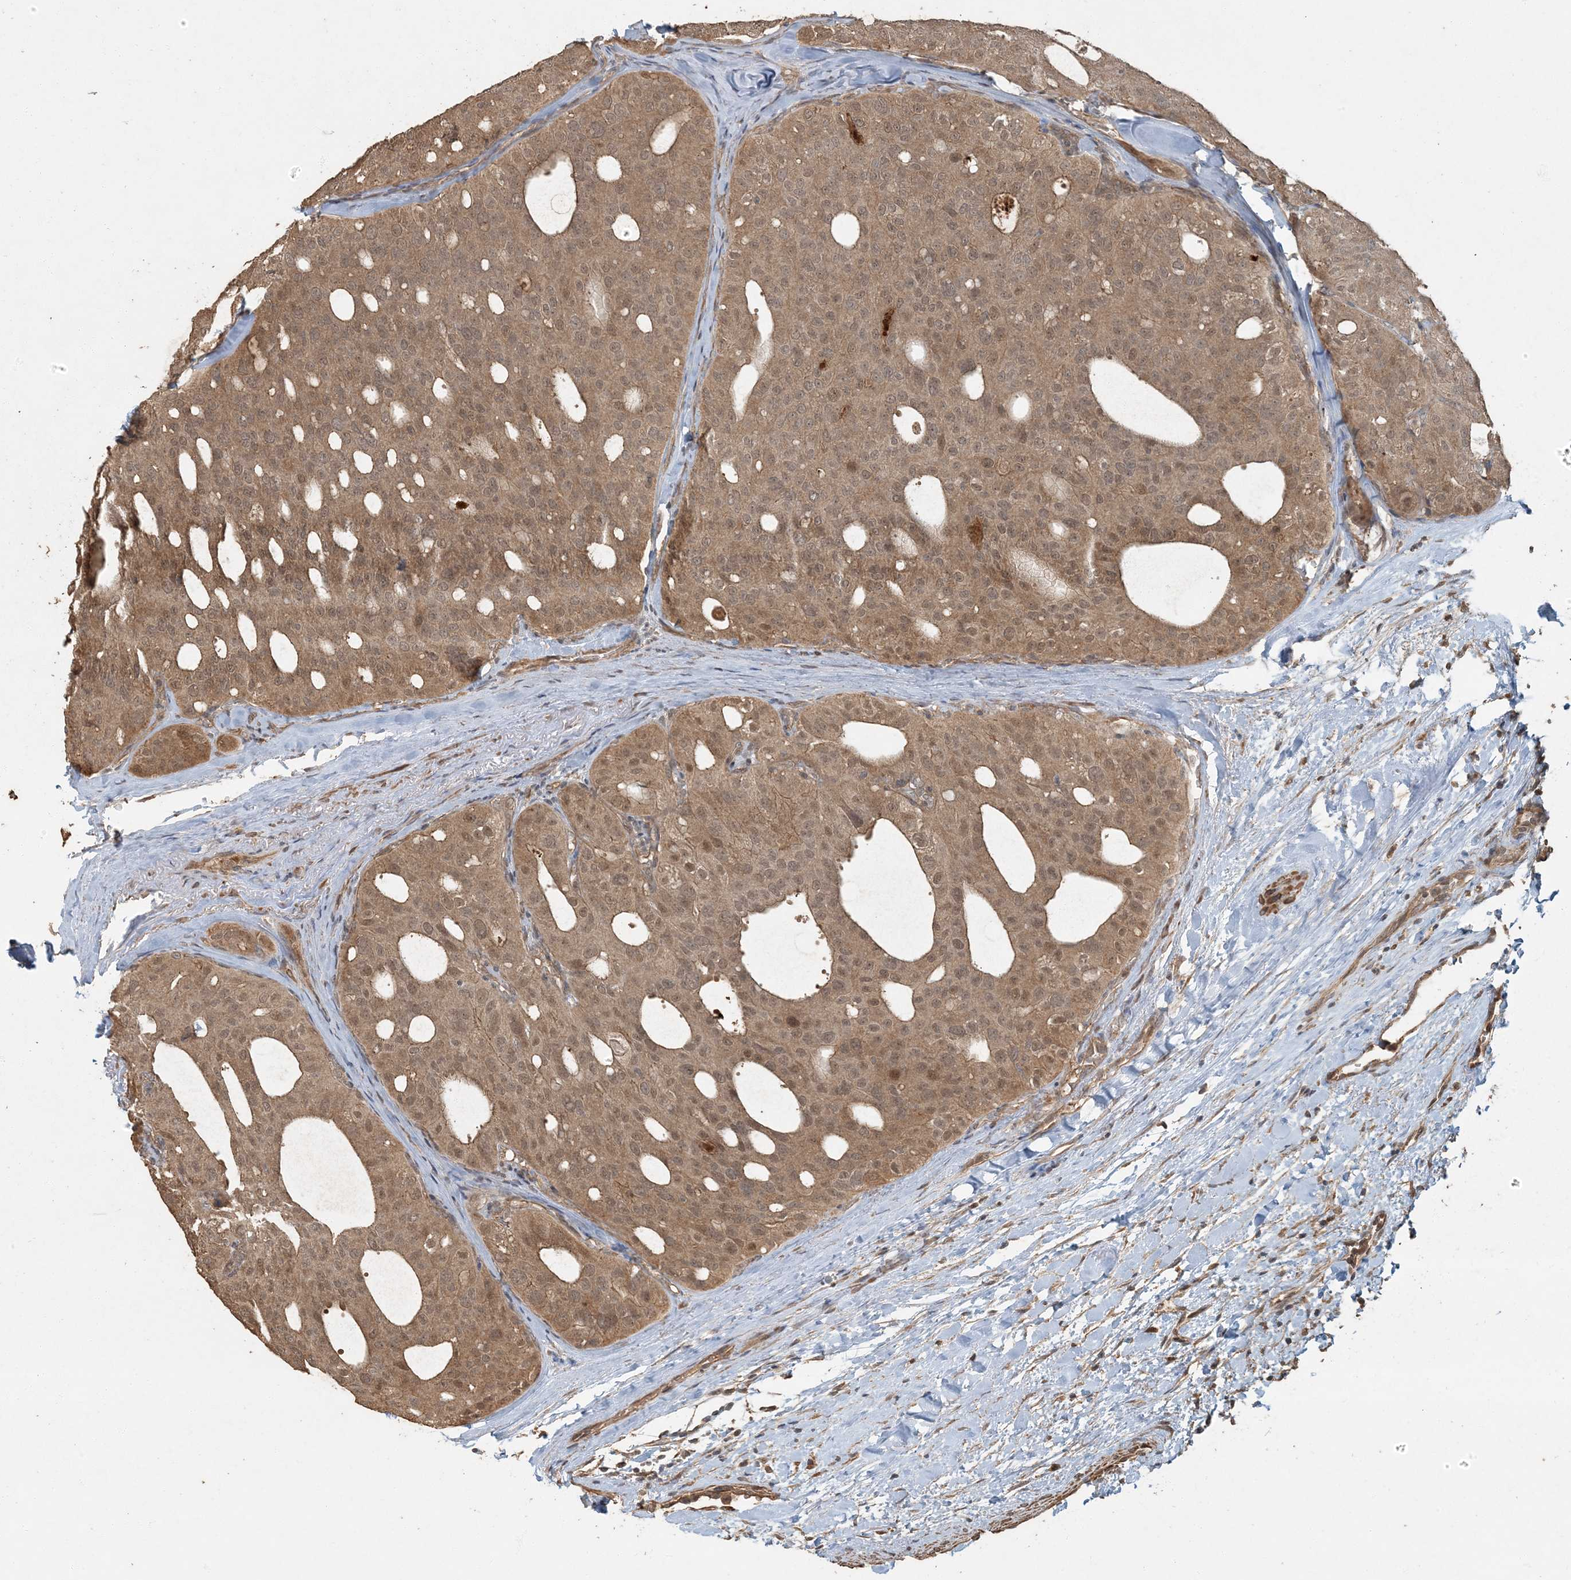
{"staining": {"intensity": "moderate", "quantity": ">75%", "location": "cytoplasmic/membranous"}, "tissue": "thyroid cancer", "cell_type": "Tumor cells", "image_type": "cancer", "snomed": [{"axis": "morphology", "description": "Follicular adenoma carcinoma, NOS"}, {"axis": "topography", "description": "Thyroid gland"}], "caption": "IHC (DAB) staining of human thyroid cancer (follicular adenoma carcinoma) reveals moderate cytoplasmic/membranous protein positivity in about >75% of tumor cells.", "gene": "AK9", "patient": {"sex": "male", "age": 75}}